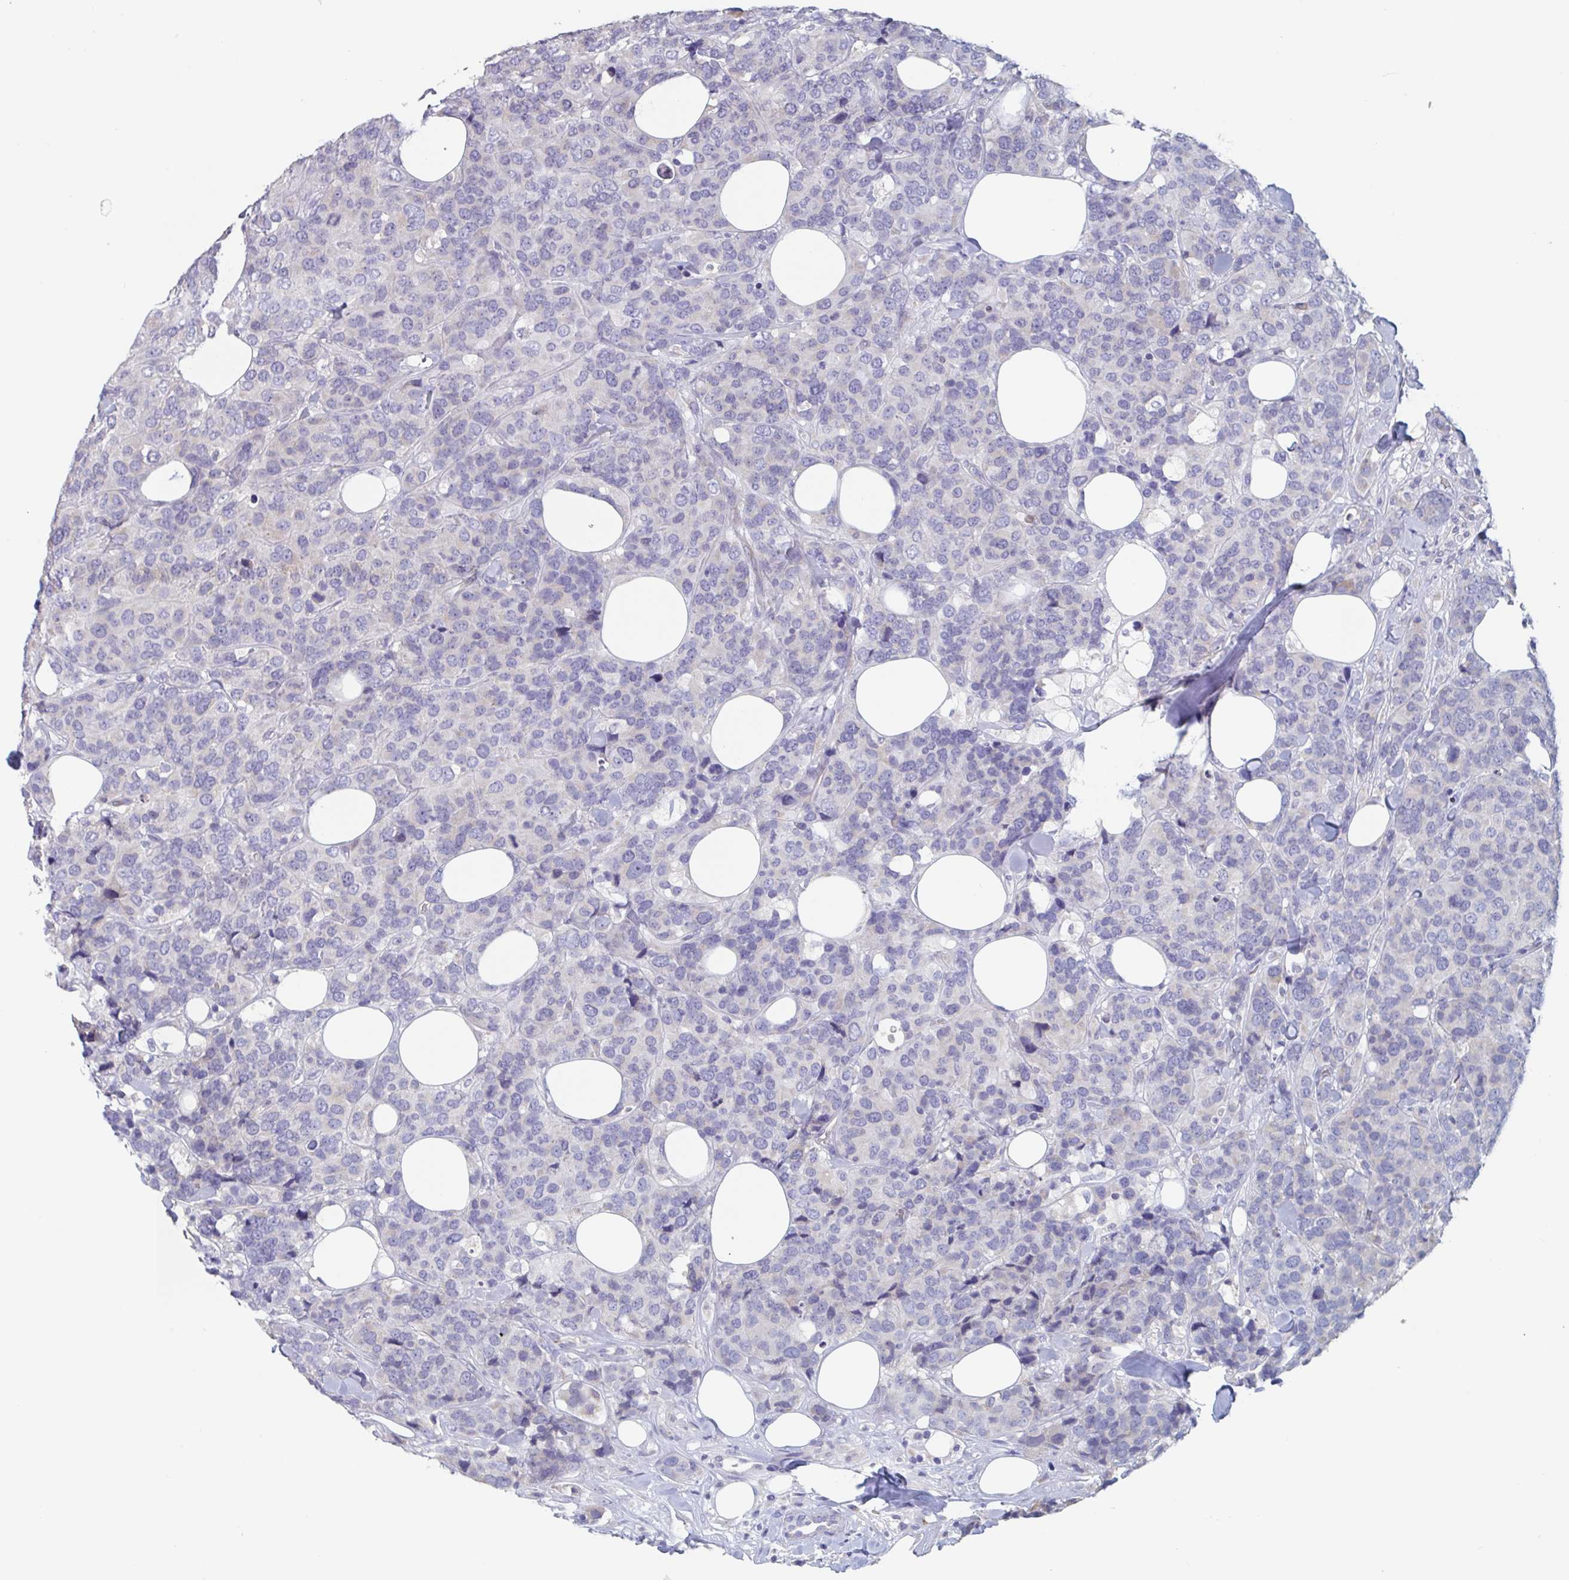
{"staining": {"intensity": "negative", "quantity": "none", "location": "none"}, "tissue": "breast cancer", "cell_type": "Tumor cells", "image_type": "cancer", "snomed": [{"axis": "morphology", "description": "Lobular carcinoma"}, {"axis": "topography", "description": "Breast"}], "caption": "High power microscopy image of an IHC histopathology image of lobular carcinoma (breast), revealing no significant positivity in tumor cells.", "gene": "ABHD16A", "patient": {"sex": "female", "age": 59}}